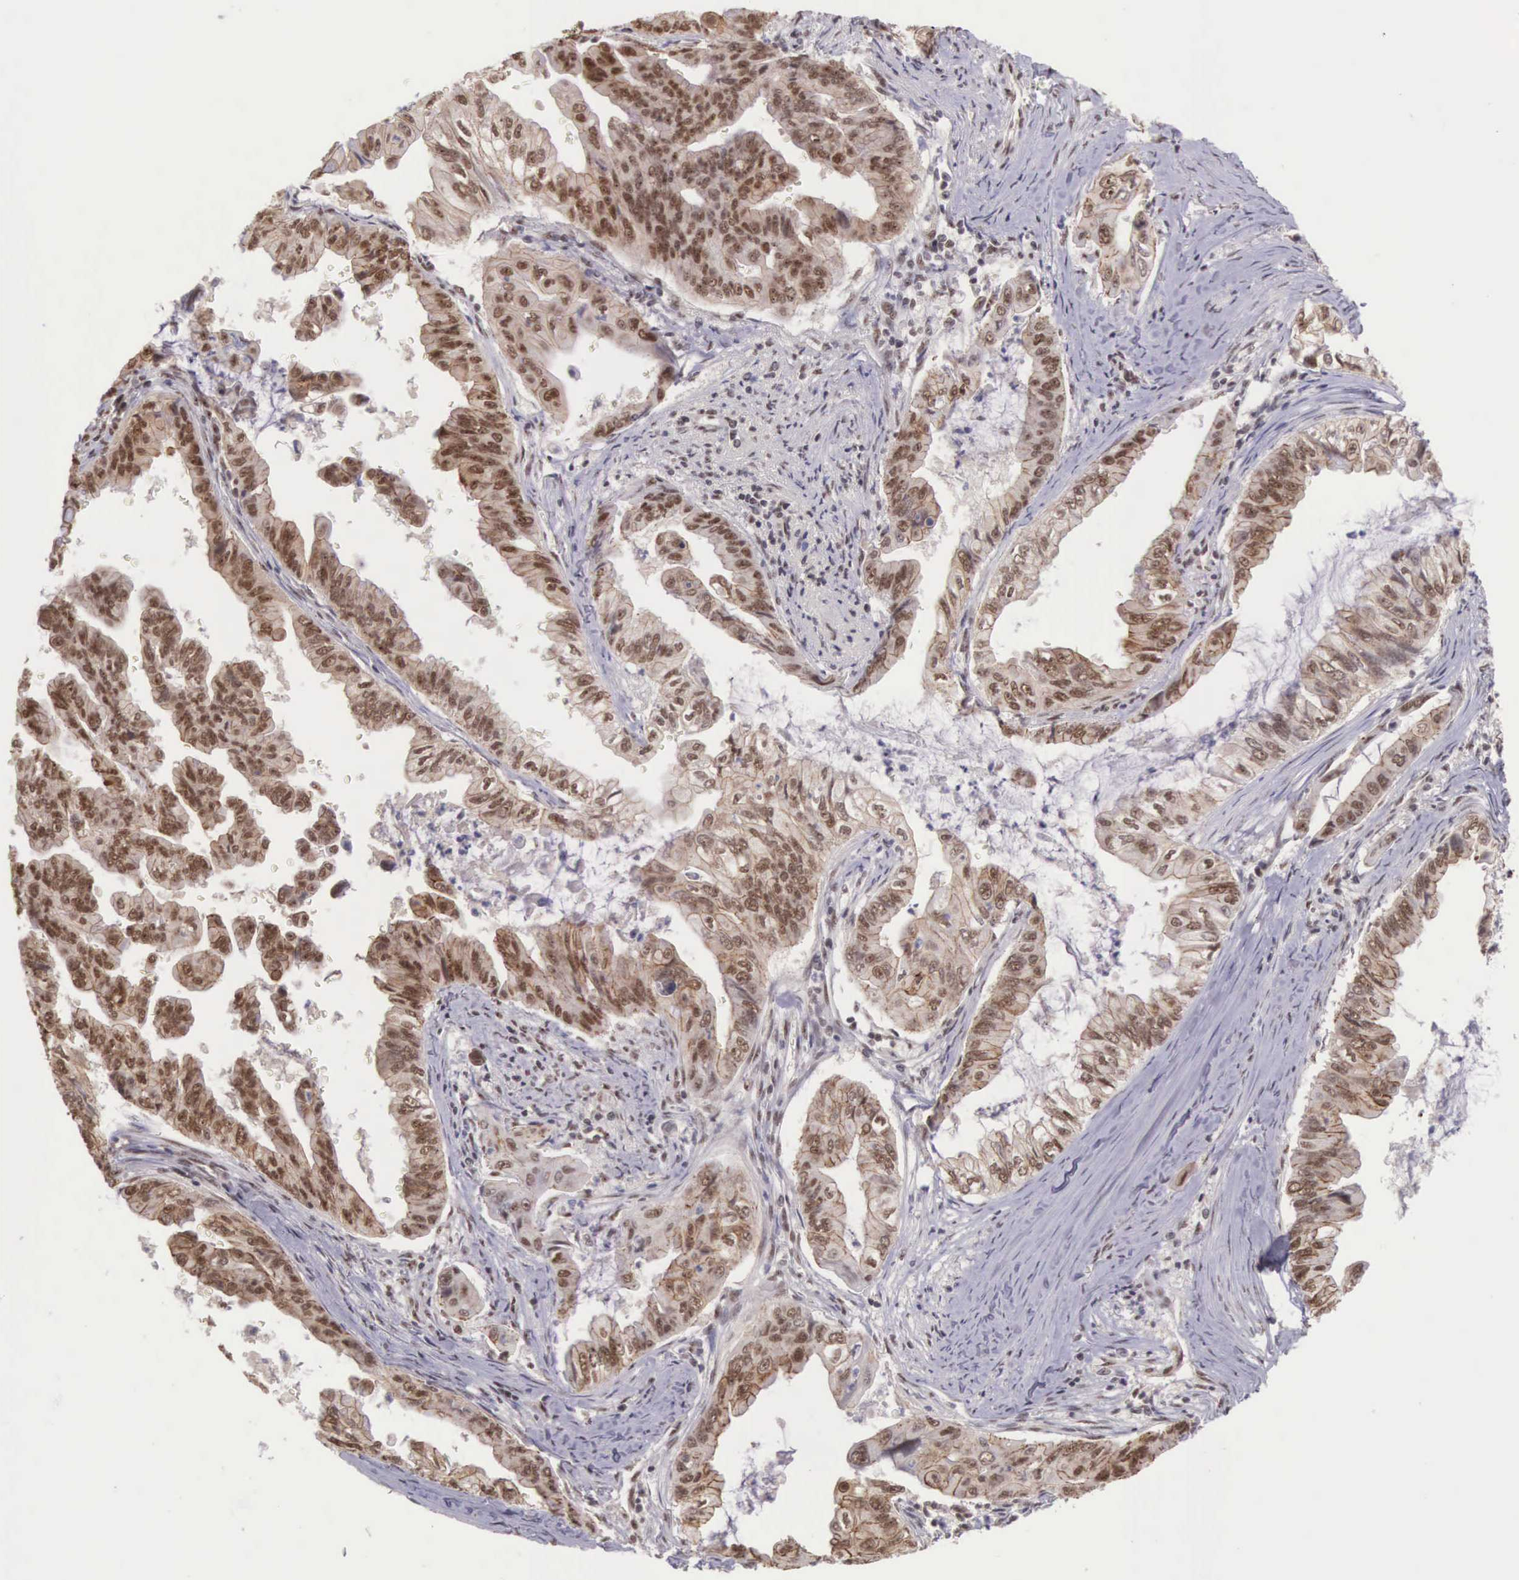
{"staining": {"intensity": "moderate", "quantity": ">75%", "location": "nuclear"}, "tissue": "stomach cancer", "cell_type": "Tumor cells", "image_type": "cancer", "snomed": [{"axis": "morphology", "description": "Adenocarcinoma, NOS"}, {"axis": "topography", "description": "Stomach, upper"}], "caption": "The immunohistochemical stain highlights moderate nuclear positivity in tumor cells of adenocarcinoma (stomach) tissue.", "gene": "POLR2F", "patient": {"sex": "male", "age": 80}}